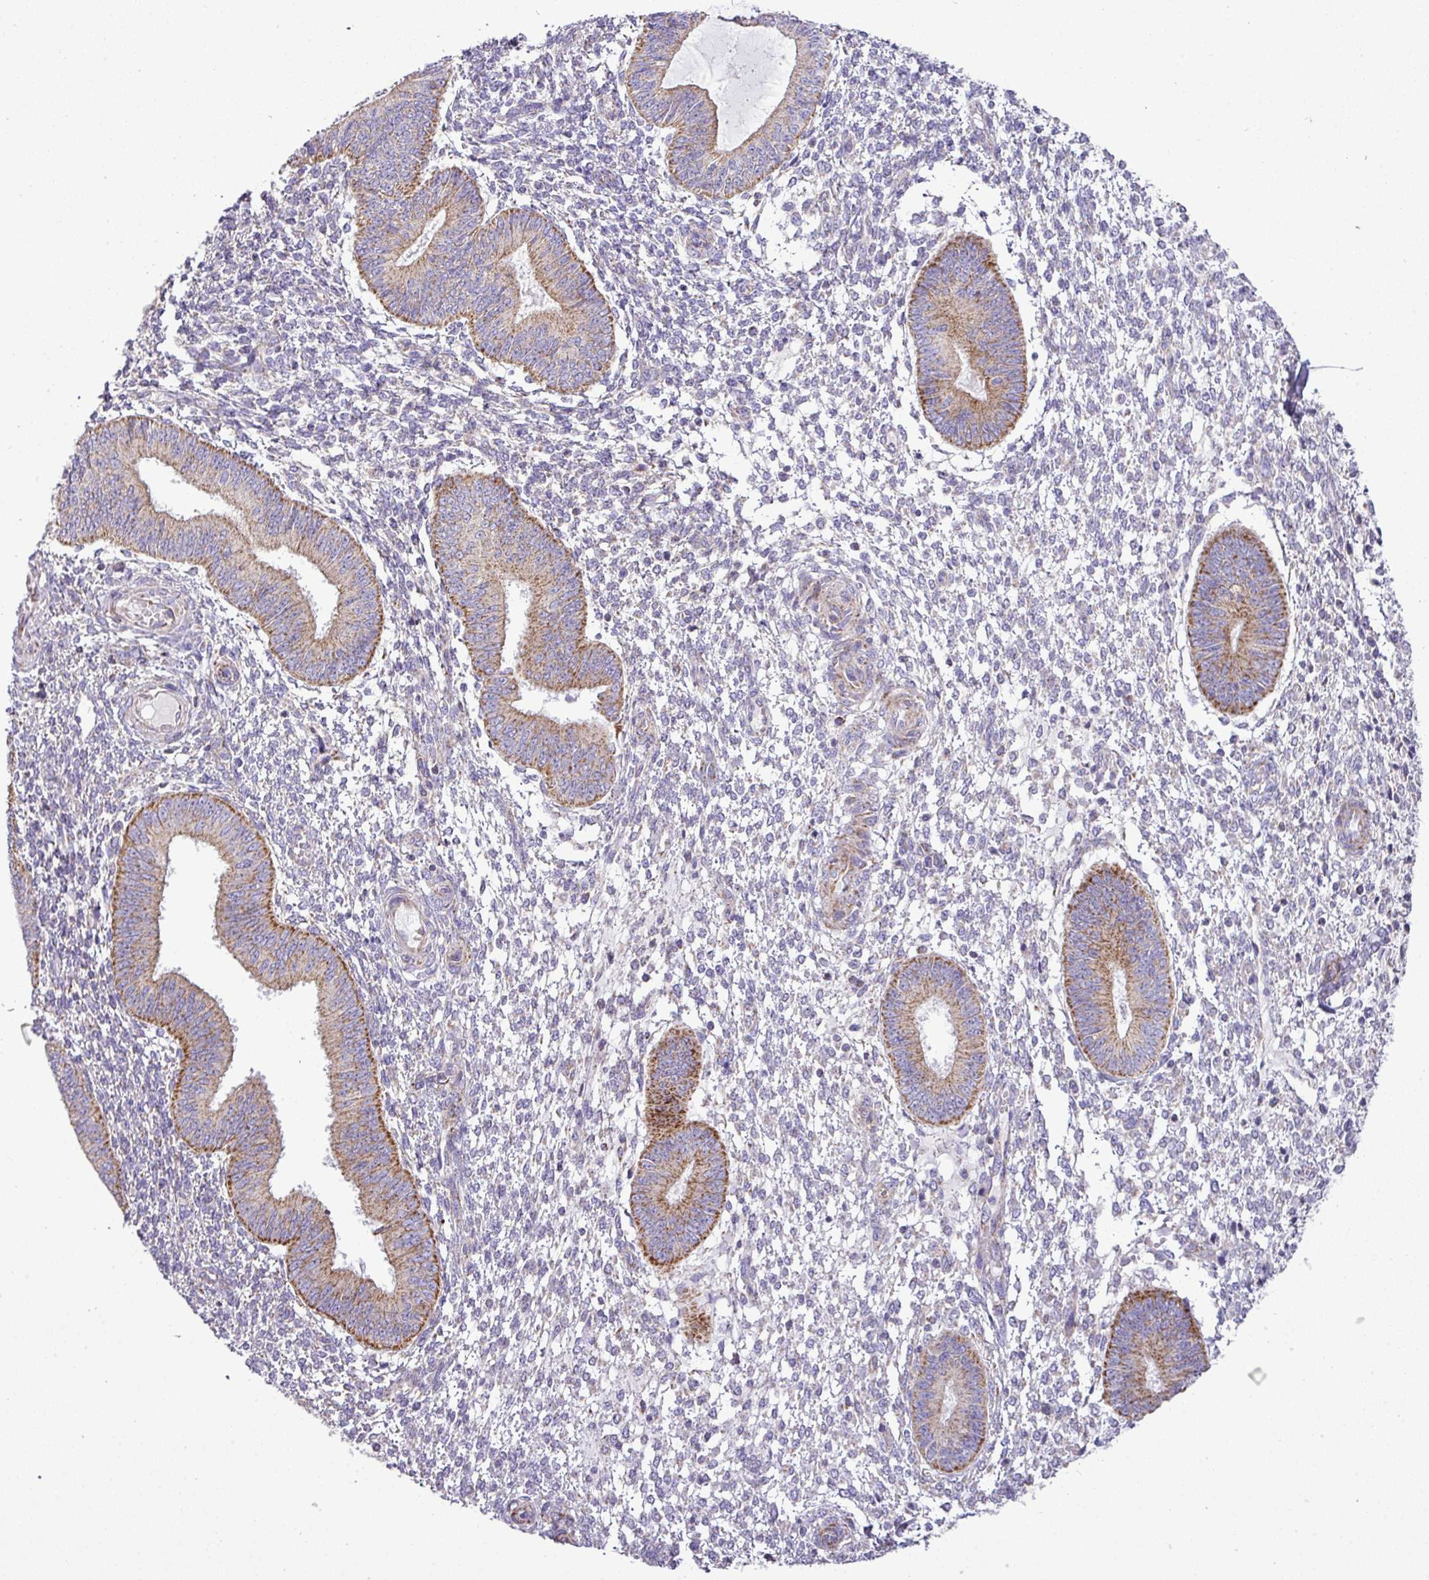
{"staining": {"intensity": "negative", "quantity": "none", "location": "none"}, "tissue": "endometrium", "cell_type": "Cells in endometrial stroma", "image_type": "normal", "snomed": [{"axis": "morphology", "description": "Normal tissue, NOS"}, {"axis": "topography", "description": "Endometrium"}], "caption": "Protein analysis of normal endometrium exhibits no significant expression in cells in endometrial stroma.", "gene": "ZNF81", "patient": {"sex": "female", "age": 49}}